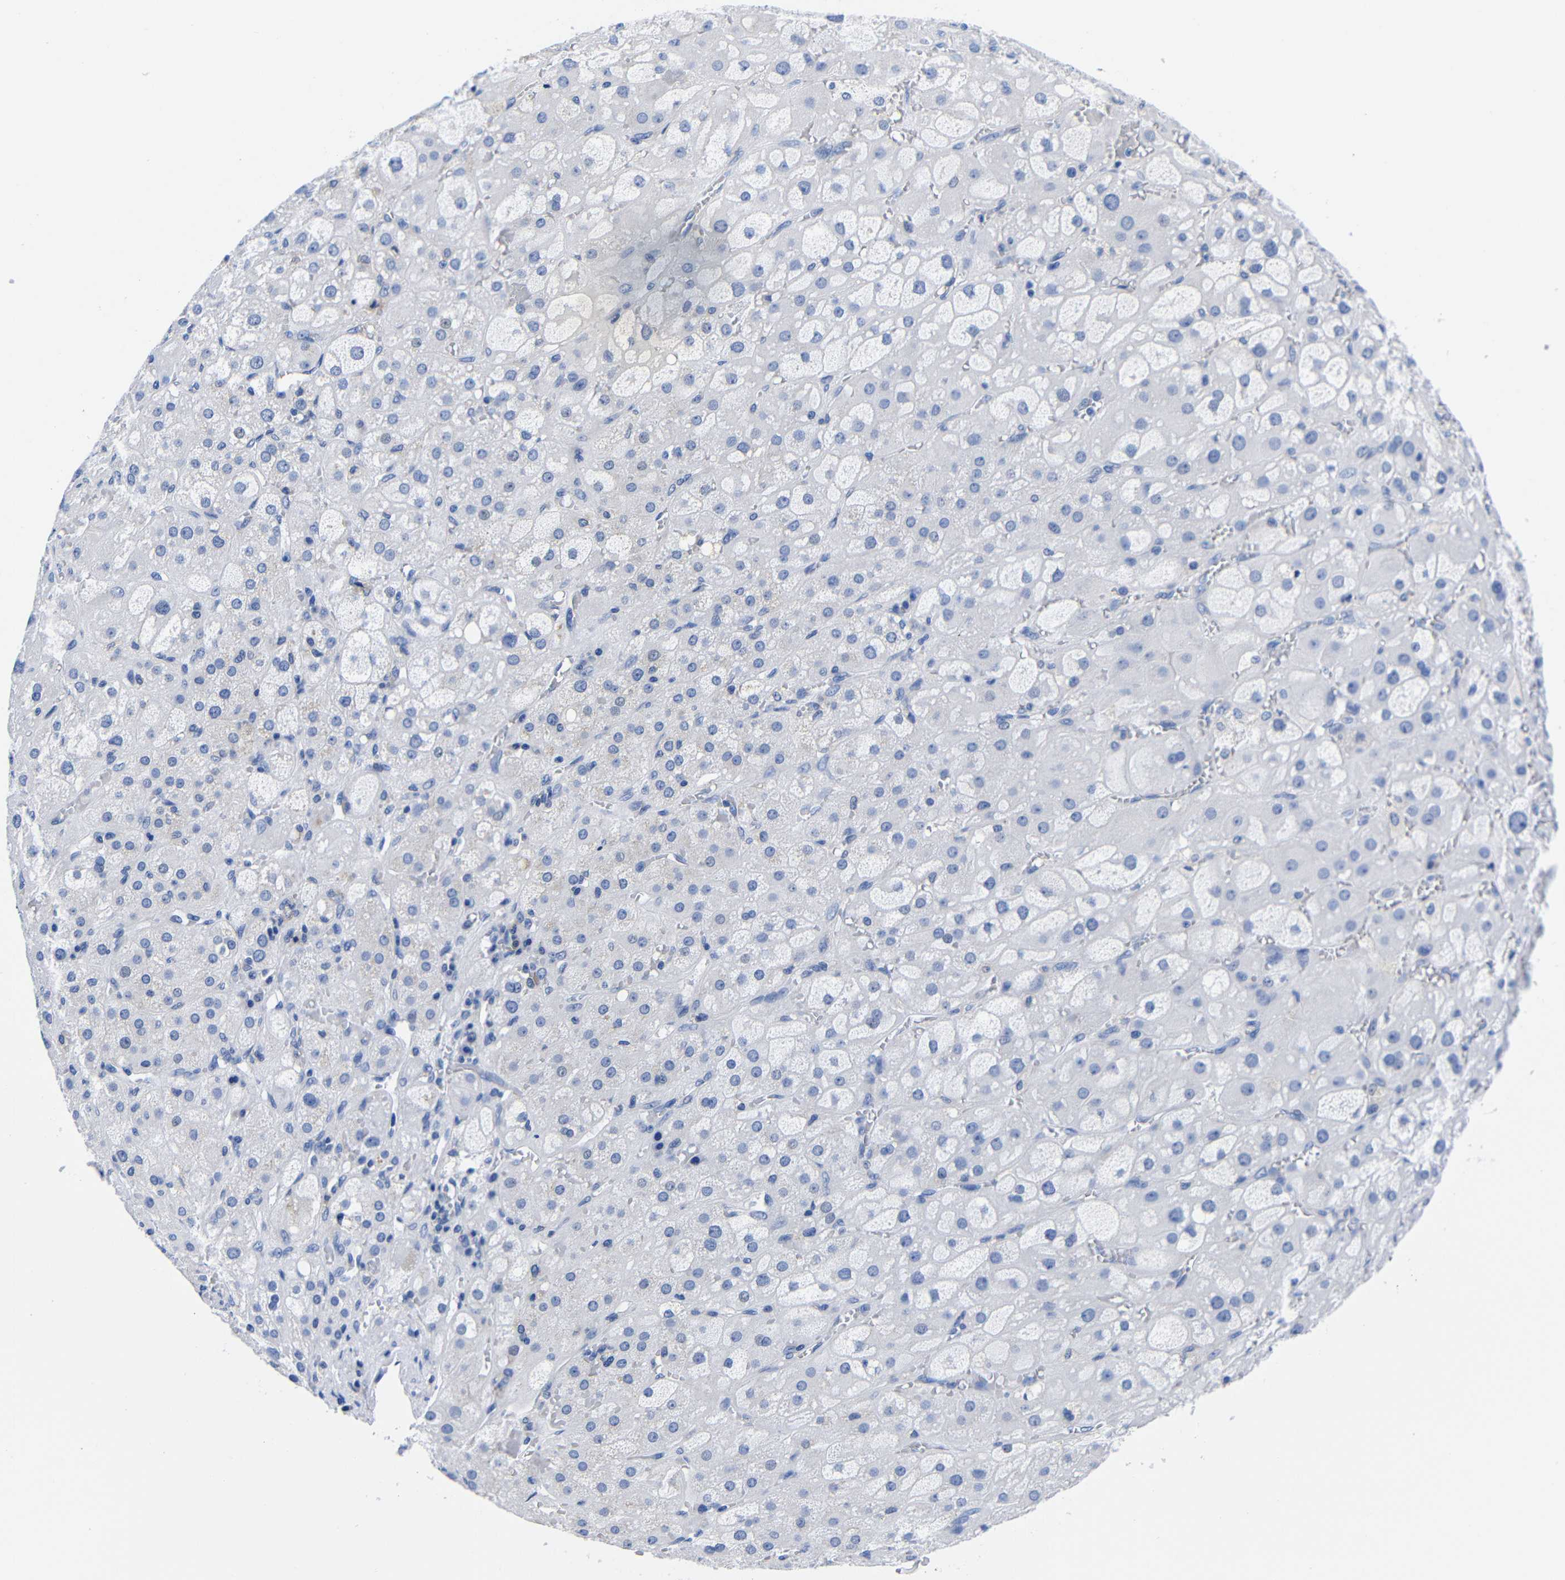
{"staining": {"intensity": "negative", "quantity": "none", "location": "none"}, "tissue": "adrenal gland", "cell_type": "Glandular cells", "image_type": "normal", "snomed": [{"axis": "morphology", "description": "Normal tissue, NOS"}, {"axis": "topography", "description": "Adrenal gland"}], "caption": "The IHC micrograph has no significant staining in glandular cells of adrenal gland.", "gene": "CLEC4G", "patient": {"sex": "female", "age": 47}}